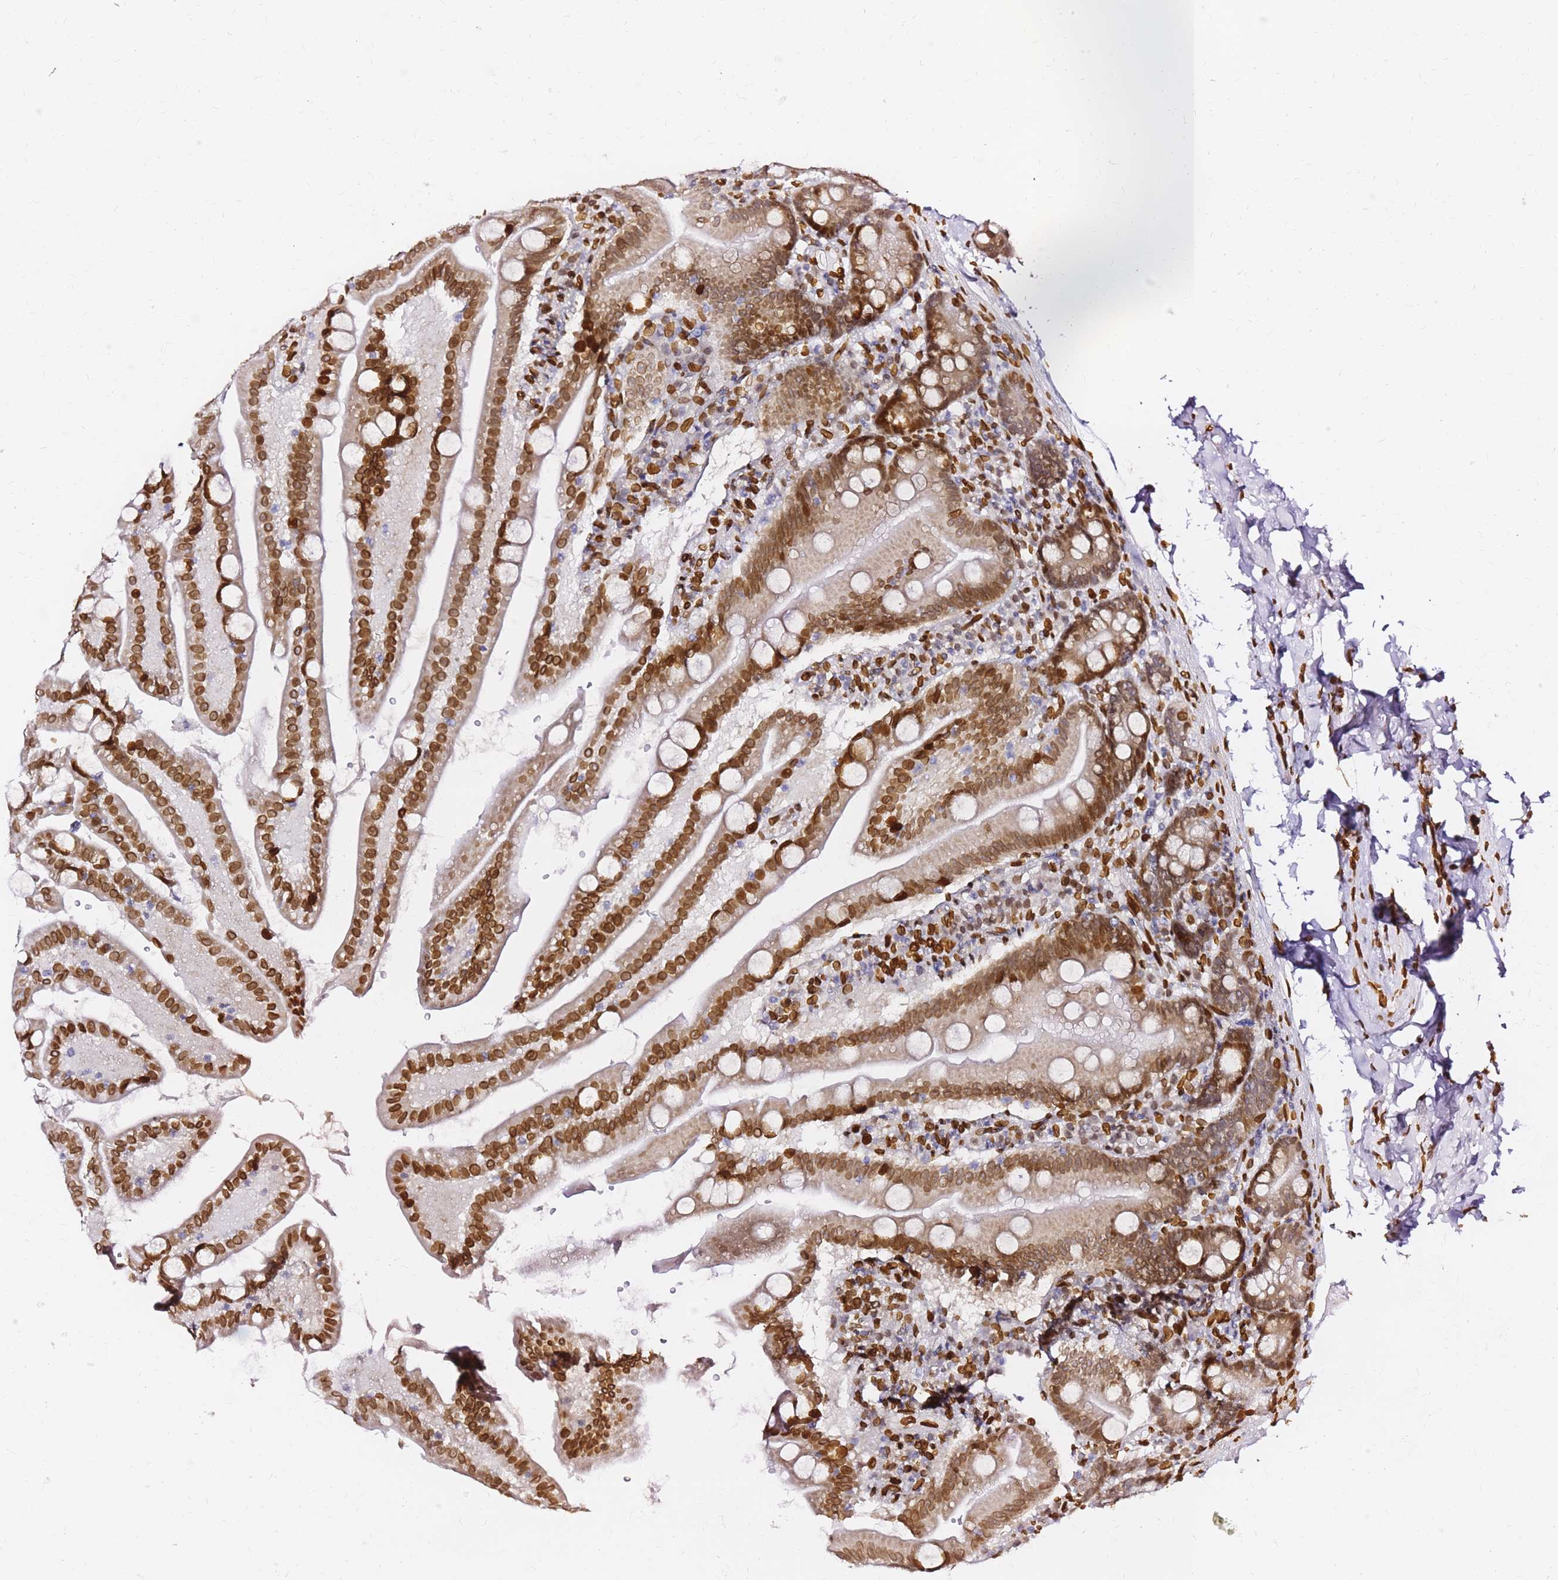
{"staining": {"intensity": "moderate", "quantity": ">75%", "location": "cytoplasmic/membranous,nuclear"}, "tissue": "small intestine", "cell_type": "Glandular cells", "image_type": "normal", "snomed": [{"axis": "morphology", "description": "Normal tissue, NOS"}, {"axis": "topography", "description": "Small intestine"}], "caption": "Immunohistochemical staining of unremarkable small intestine exhibits moderate cytoplasmic/membranous,nuclear protein positivity in about >75% of glandular cells.", "gene": "C6orf141", "patient": {"sex": "female", "age": 68}}